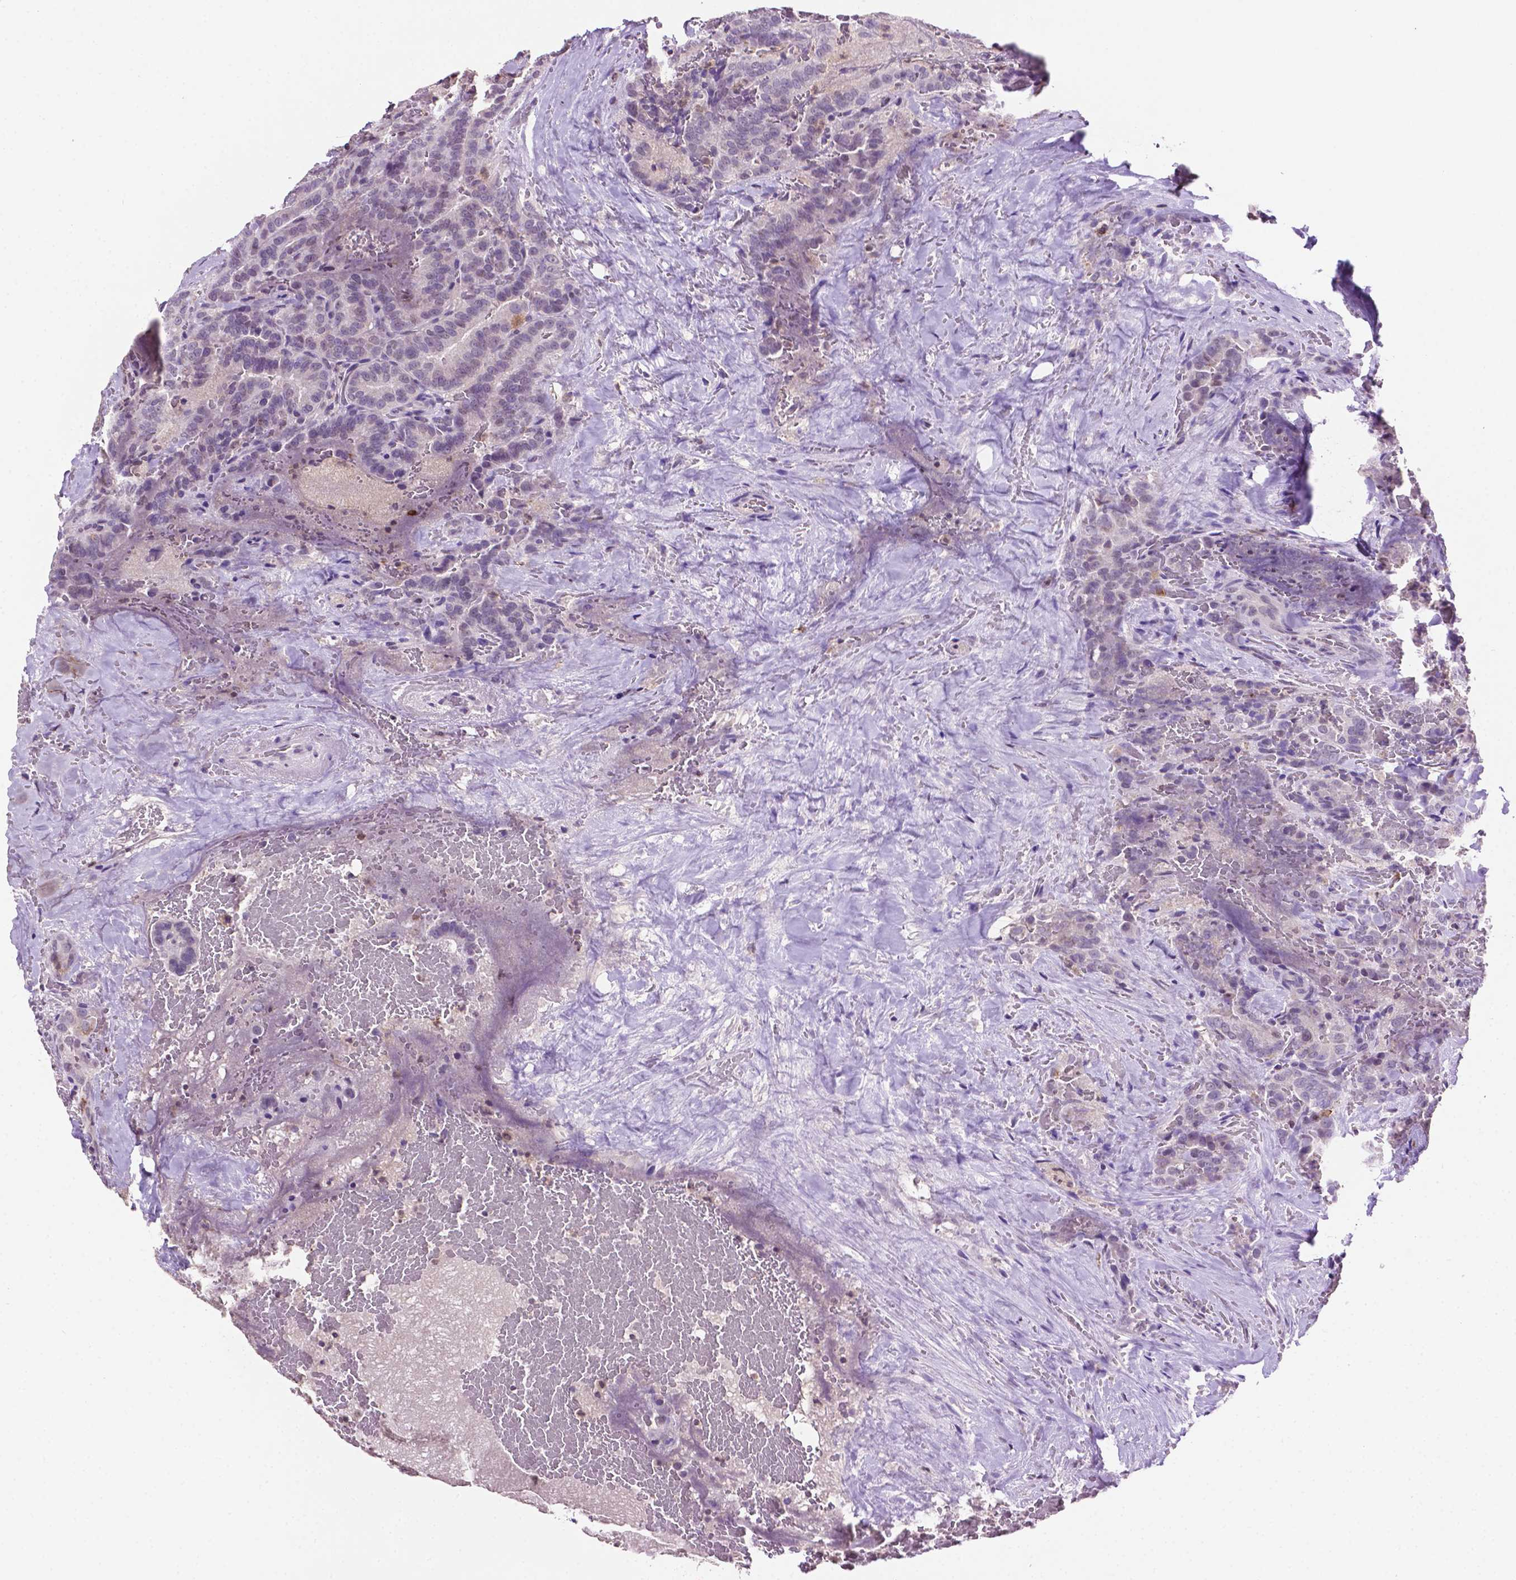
{"staining": {"intensity": "negative", "quantity": "none", "location": "none"}, "tissue": "thyroid cancer", "cell_type": "Tumor cells", "image_type": "cancer", "snomed": [{"axis": "morphology", "description": "Papillary adenocarcinoma, NOS"}, {"axis": "topography", "description": "Thyroid gland"}], "caption": "Photomicrograph shows no protein positivity in tumor cells of papillary adenocarcinoma (thyroid) tissue. (IHC, brightfield microscopy, high magnification).", "gene": "PTPN6", "patient": {"sex": "male", "age": 61}}